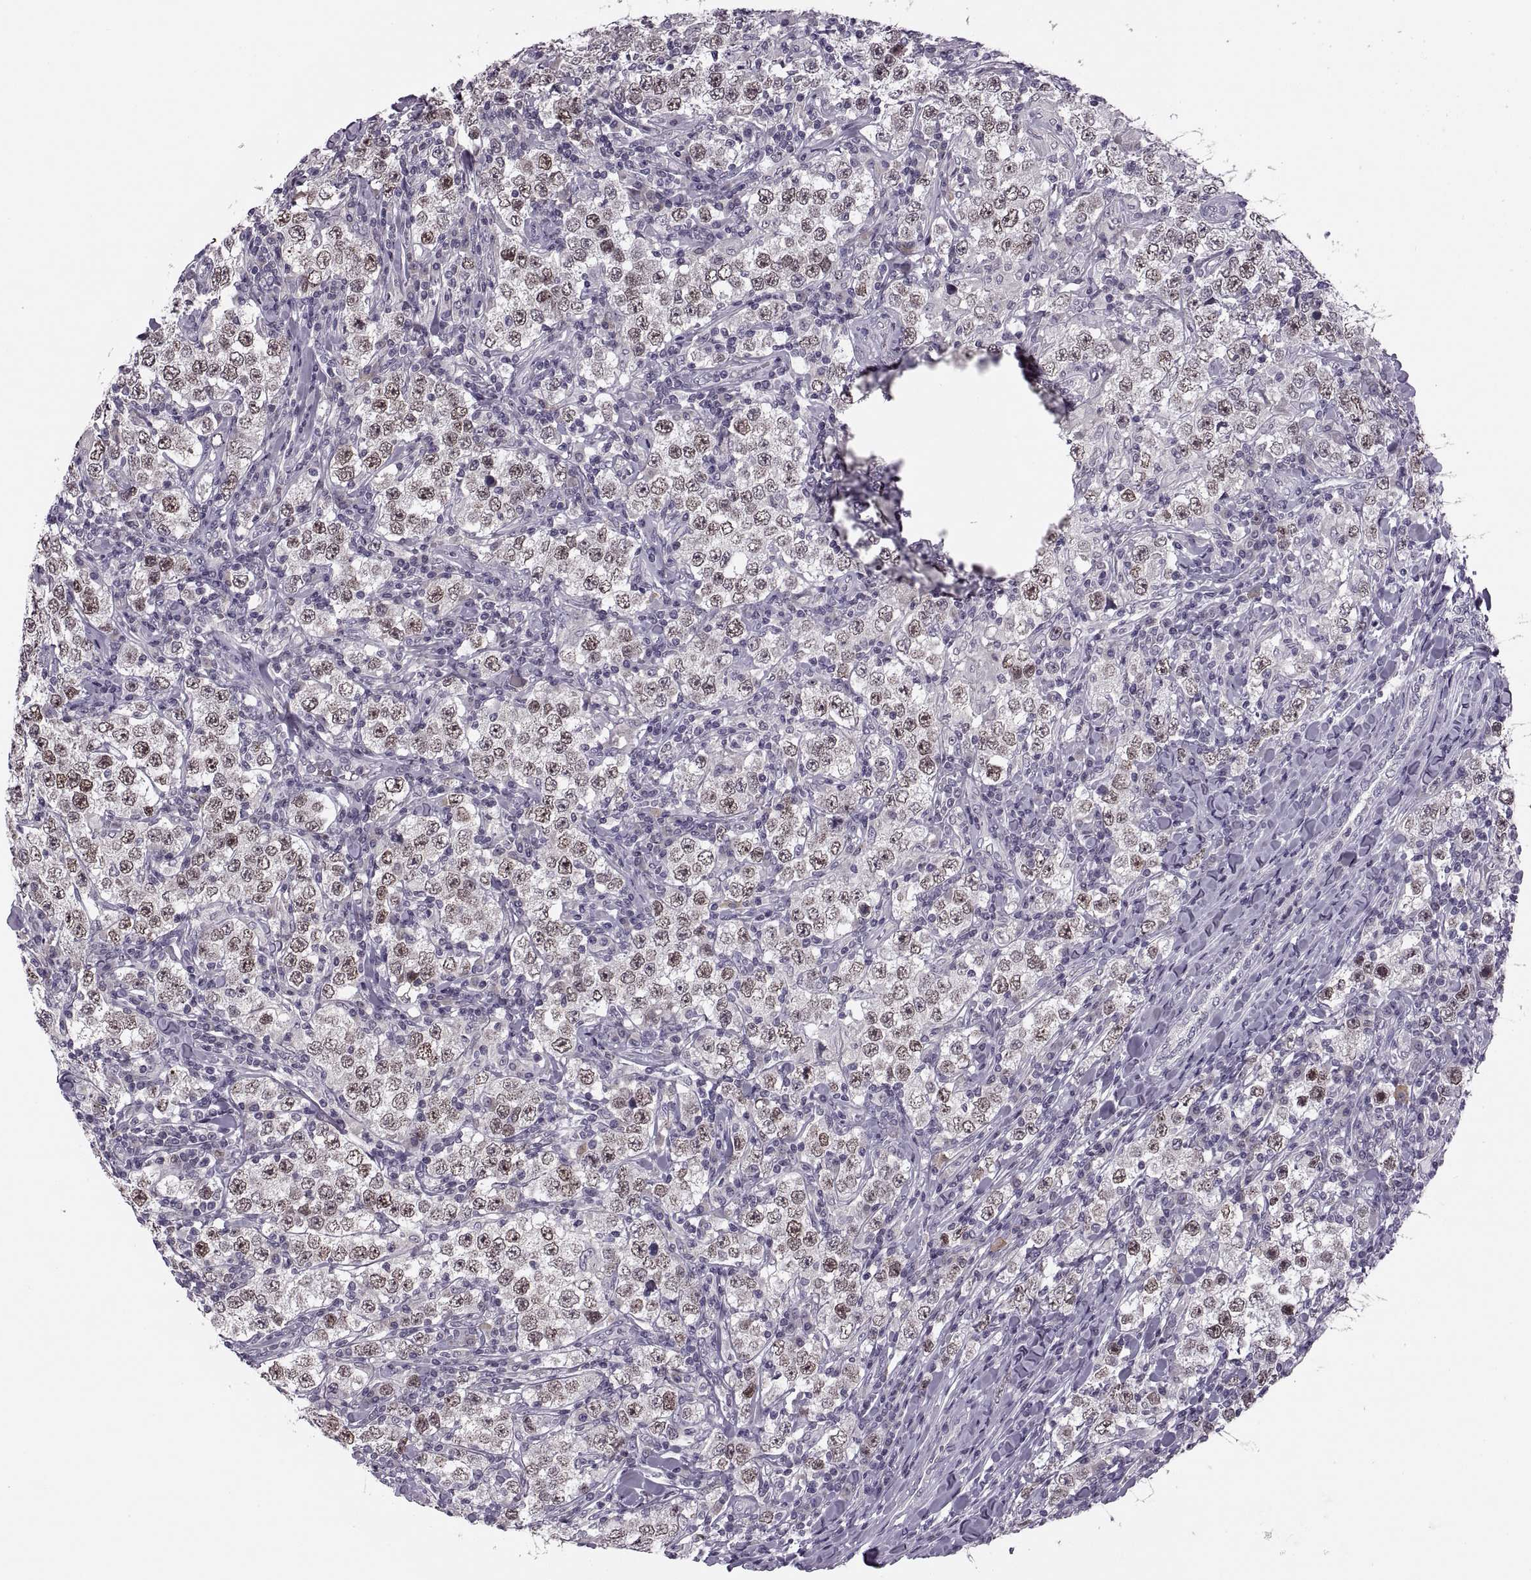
{"staining": {"intensity": "weak", "quantity": "25%-75%", "location": "nuclear"}, "tissue": "testis cancer", "cell_type": "Tumor cells", "image_type": "cancer", "snomed": [{"axis": "morphology", "description": "Seminoma, NOS"}, {"axis": "morphology", "description": "Carcinoma, Embryonal, NOS"}, {"axis": "topography", "description": "Testis"}], "caption": "Weak nuclear expression for a protein is identified in about 25%-75% of tumor cells of testis cancer (embryonal carcinoma) using IHC.", "gene": "CACNA1F", "patient": {"sex": "male", "age": 41}}